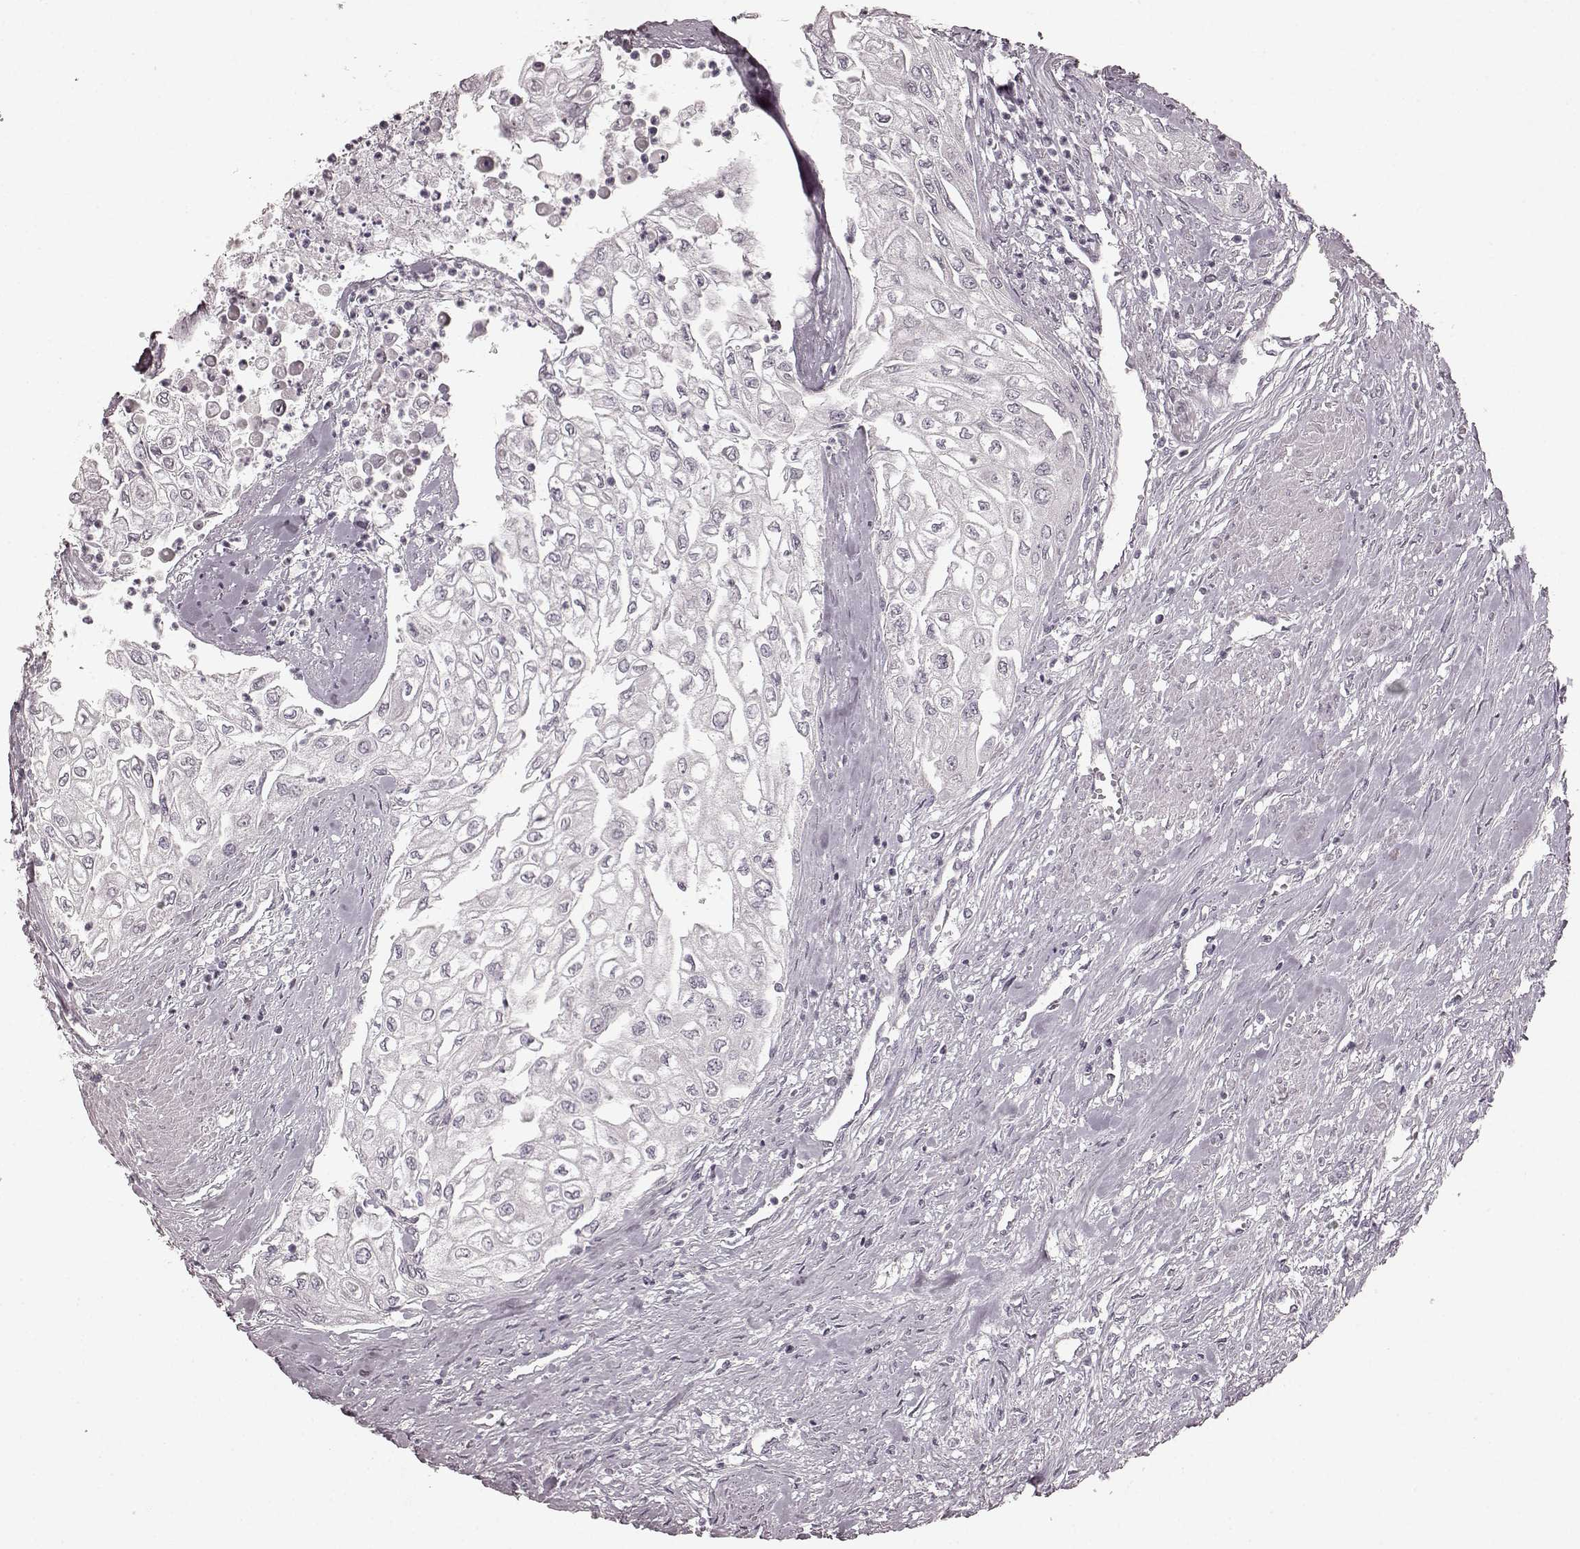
{"staining": {"intensity": "negative", "quantity": "none", "location": "none"}, "tissue": "urothelial cancer", "cell_type": "Tumor cells", "image_type": "cancer", "snomed": [{"axis": "morphology", "description": "Urothelial carcinoma, High grade"}, {"axis": "topography", "description": "Urinary bladder"}], "caption": "Protein analysis of urothelial cancer displays no significant expression in tumor cells. (DAB IHC visualized using brightfield microscopy, high magnification).", "gene": "PRKCE", "patient": {"sex": "male", "age": 62}}